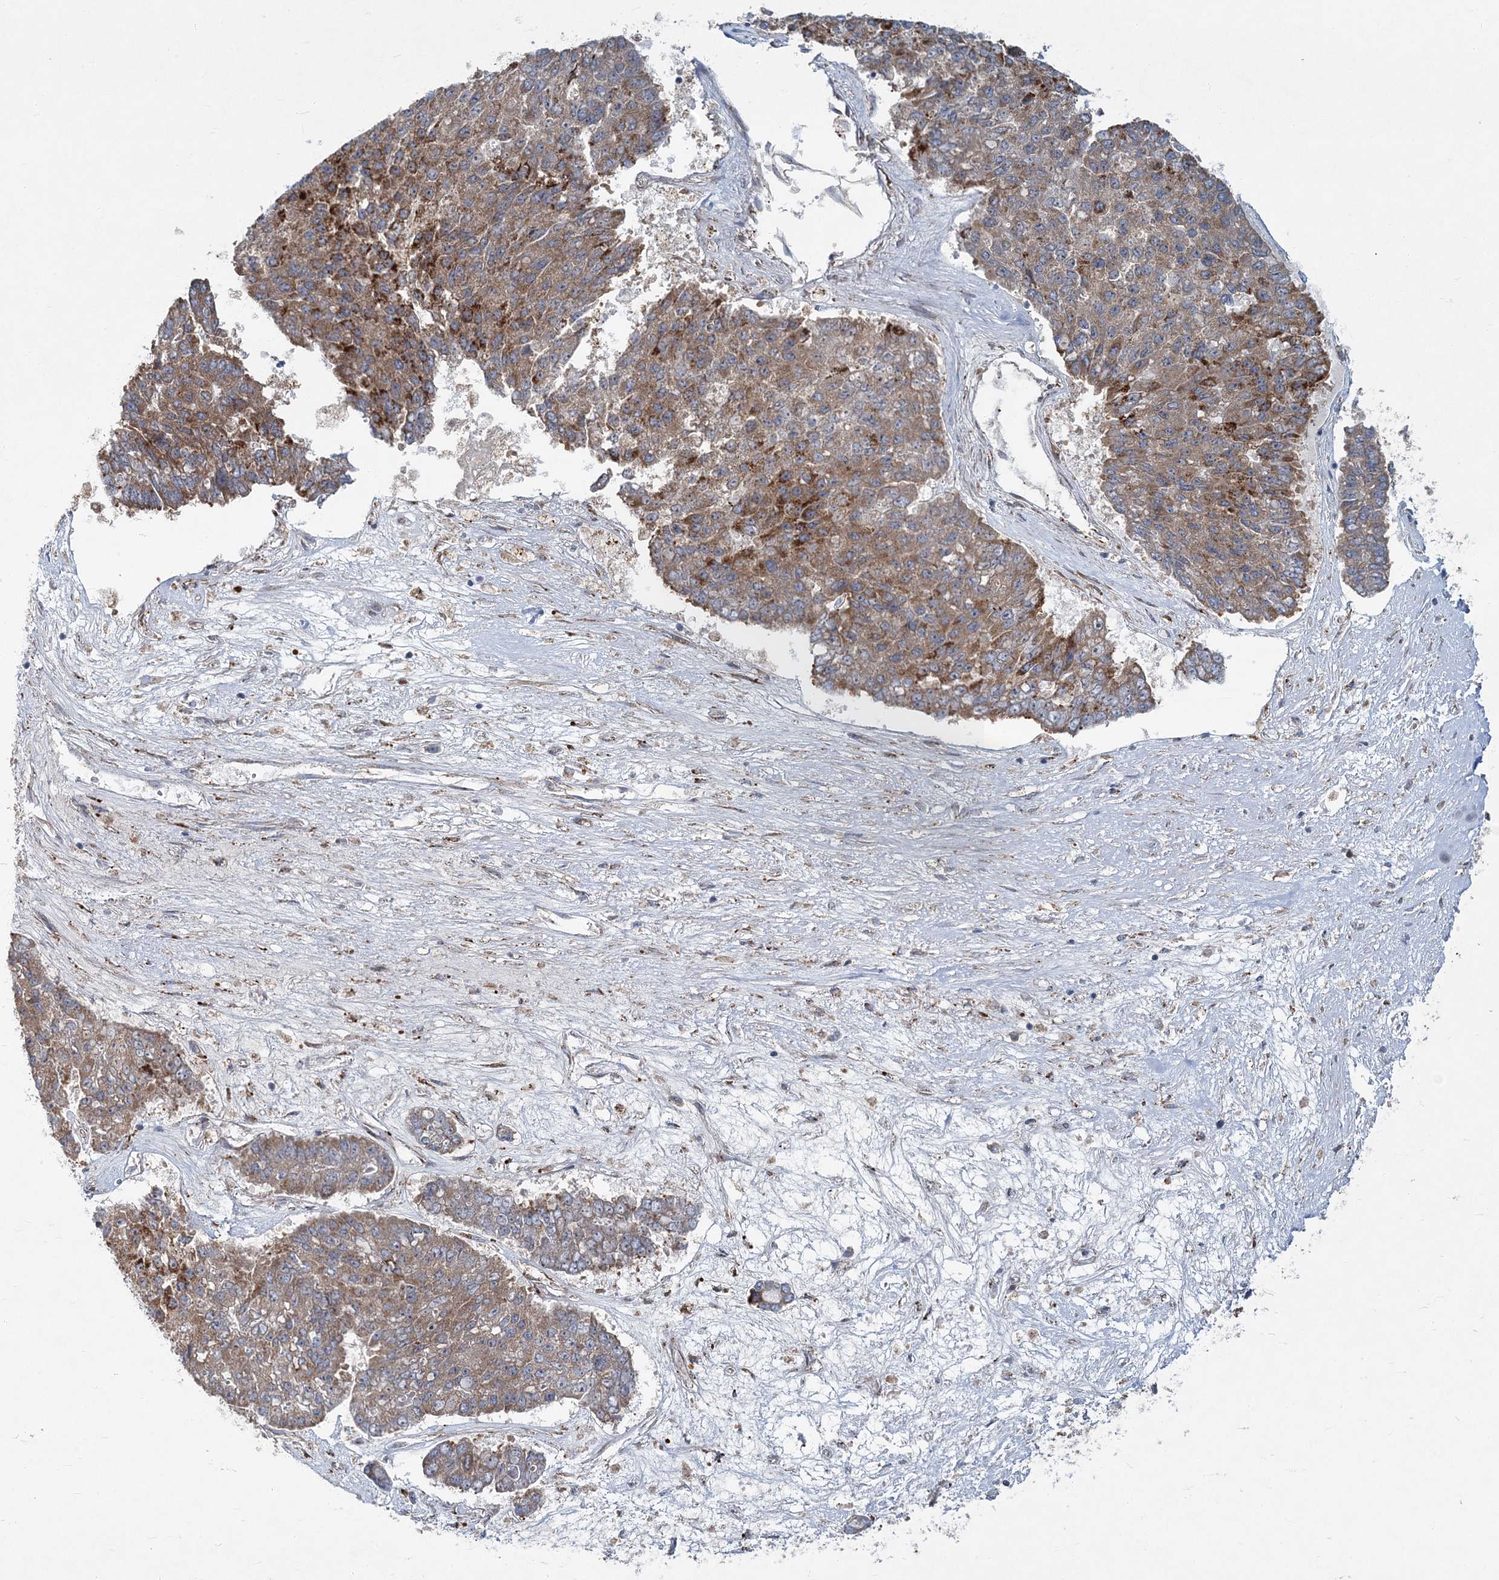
{"staining": {"intensity": "strong", "quantity": ">75%", "location": "cytoplasmic/membranous"}, "tissue": "pancreatic cancer", "cell_type": "Tumor cells", "image_type": "cancer", "snomed": [{"axis": "morphology", "description": "Adenocarcinoma, NOS"}, {"axis": "topography", "description": "Pancreas"}], "caption": "An image showing strong cytoplasmic/membranous staining in approximately >75% of tumor cells in pancreatic adenocarcinoma, as visualized by brown immunohistochemical staining.", "gene": "NBAS", "patient": {"sex": "male", "age": 50}}